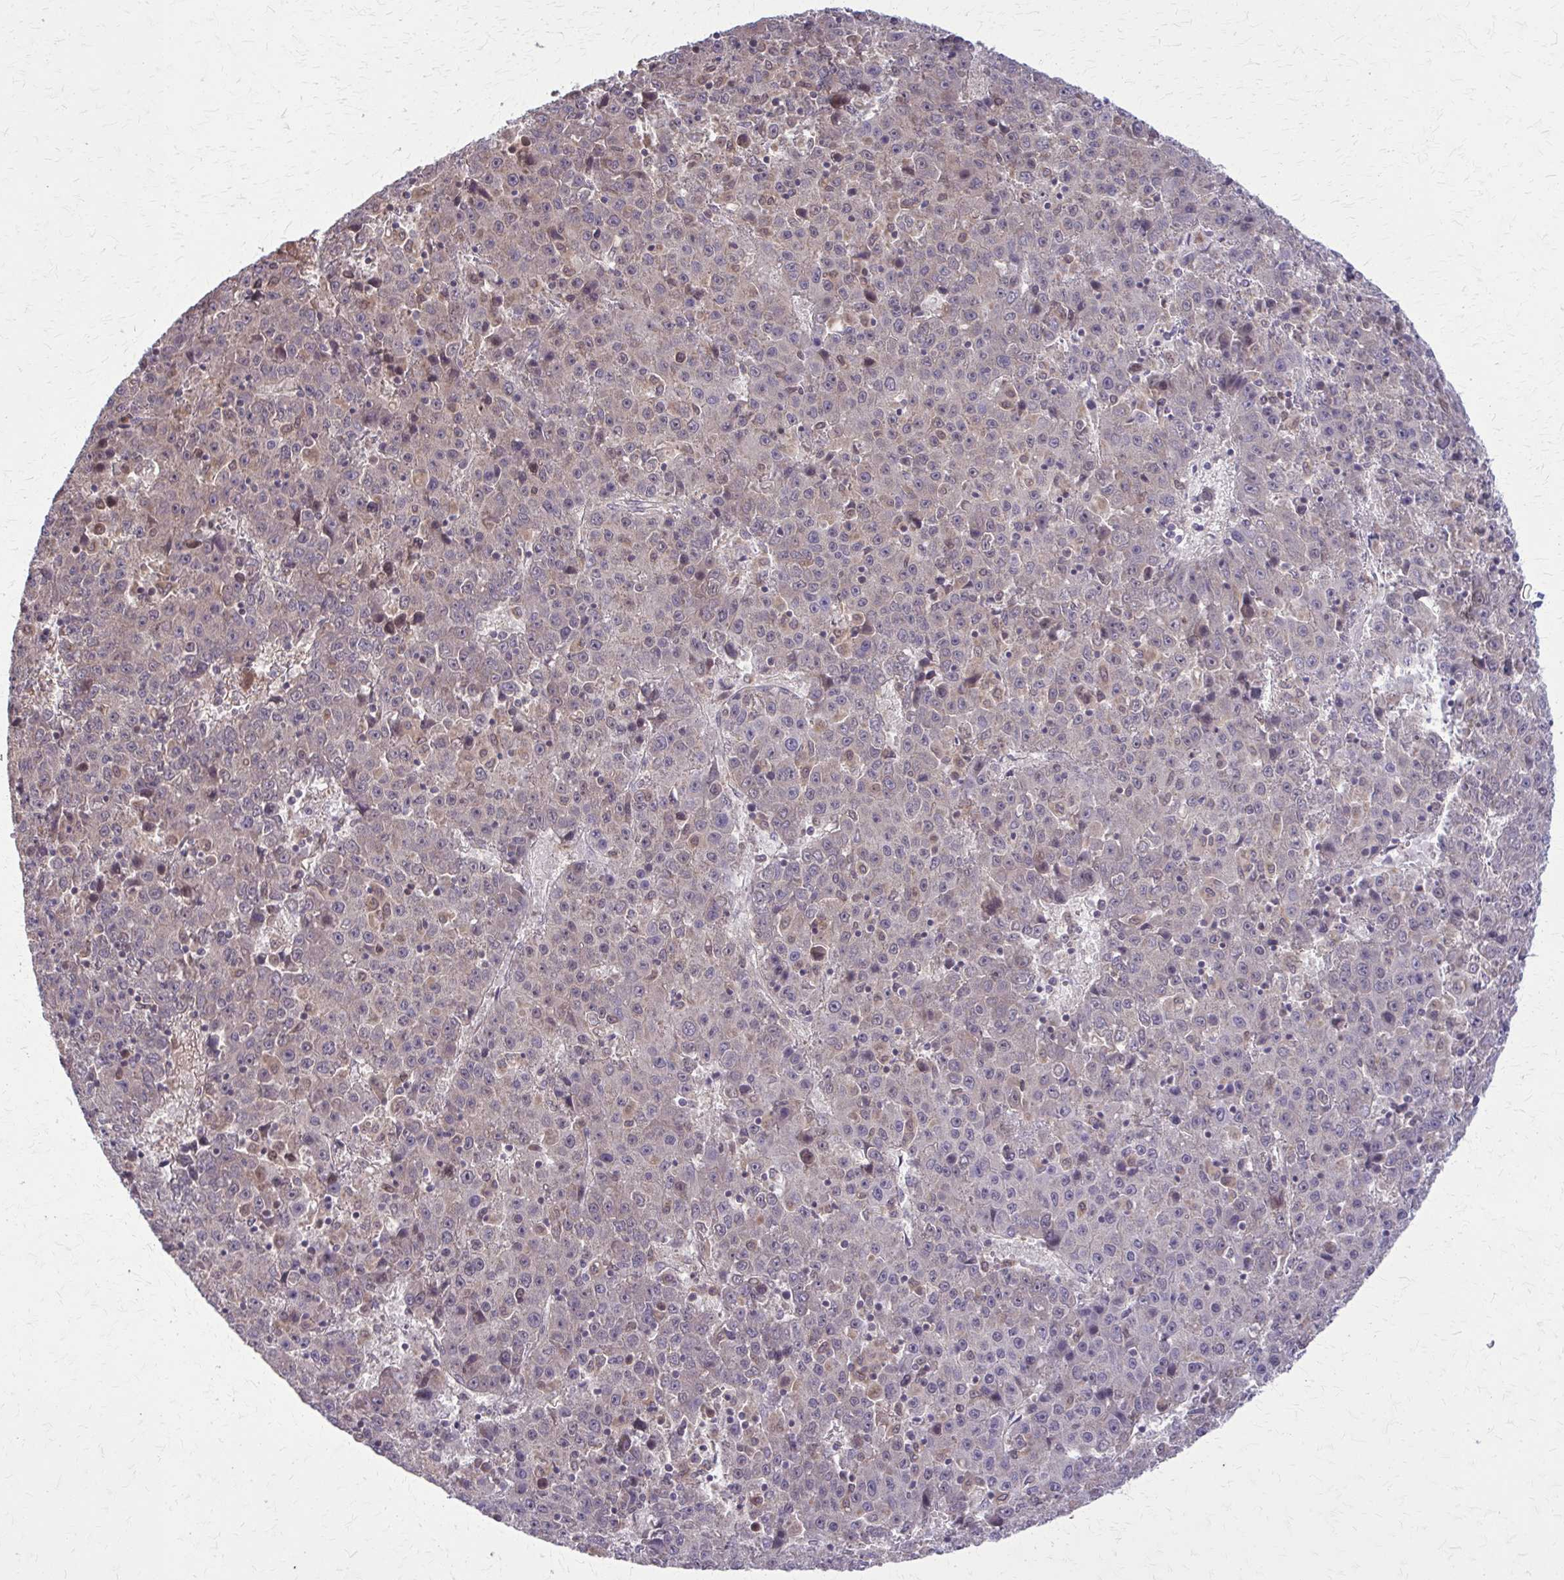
{"staining": {"intensity": "moderate", "quantity": "25%-75%", "location": "cytoplasmic/membranous"}, "tissue": "liver cancer", "cell_type": "Tumor cells", "image_type": "cancer", "snomed": [{"axis": "morphology", "description": "Carcinoma, Hepatocellular, NOS"}, {"axis": "topography", "description": "Liver"}], "caption": "Hepatocellular carcinoma (liver) stained for a protein (brown) demonstrates moderate cytoplasmic/membranous positive staining in about 25%-75% of tumor cells.", "gene": "NRBF2", "patient": {"sex": "female", "age": 53}}